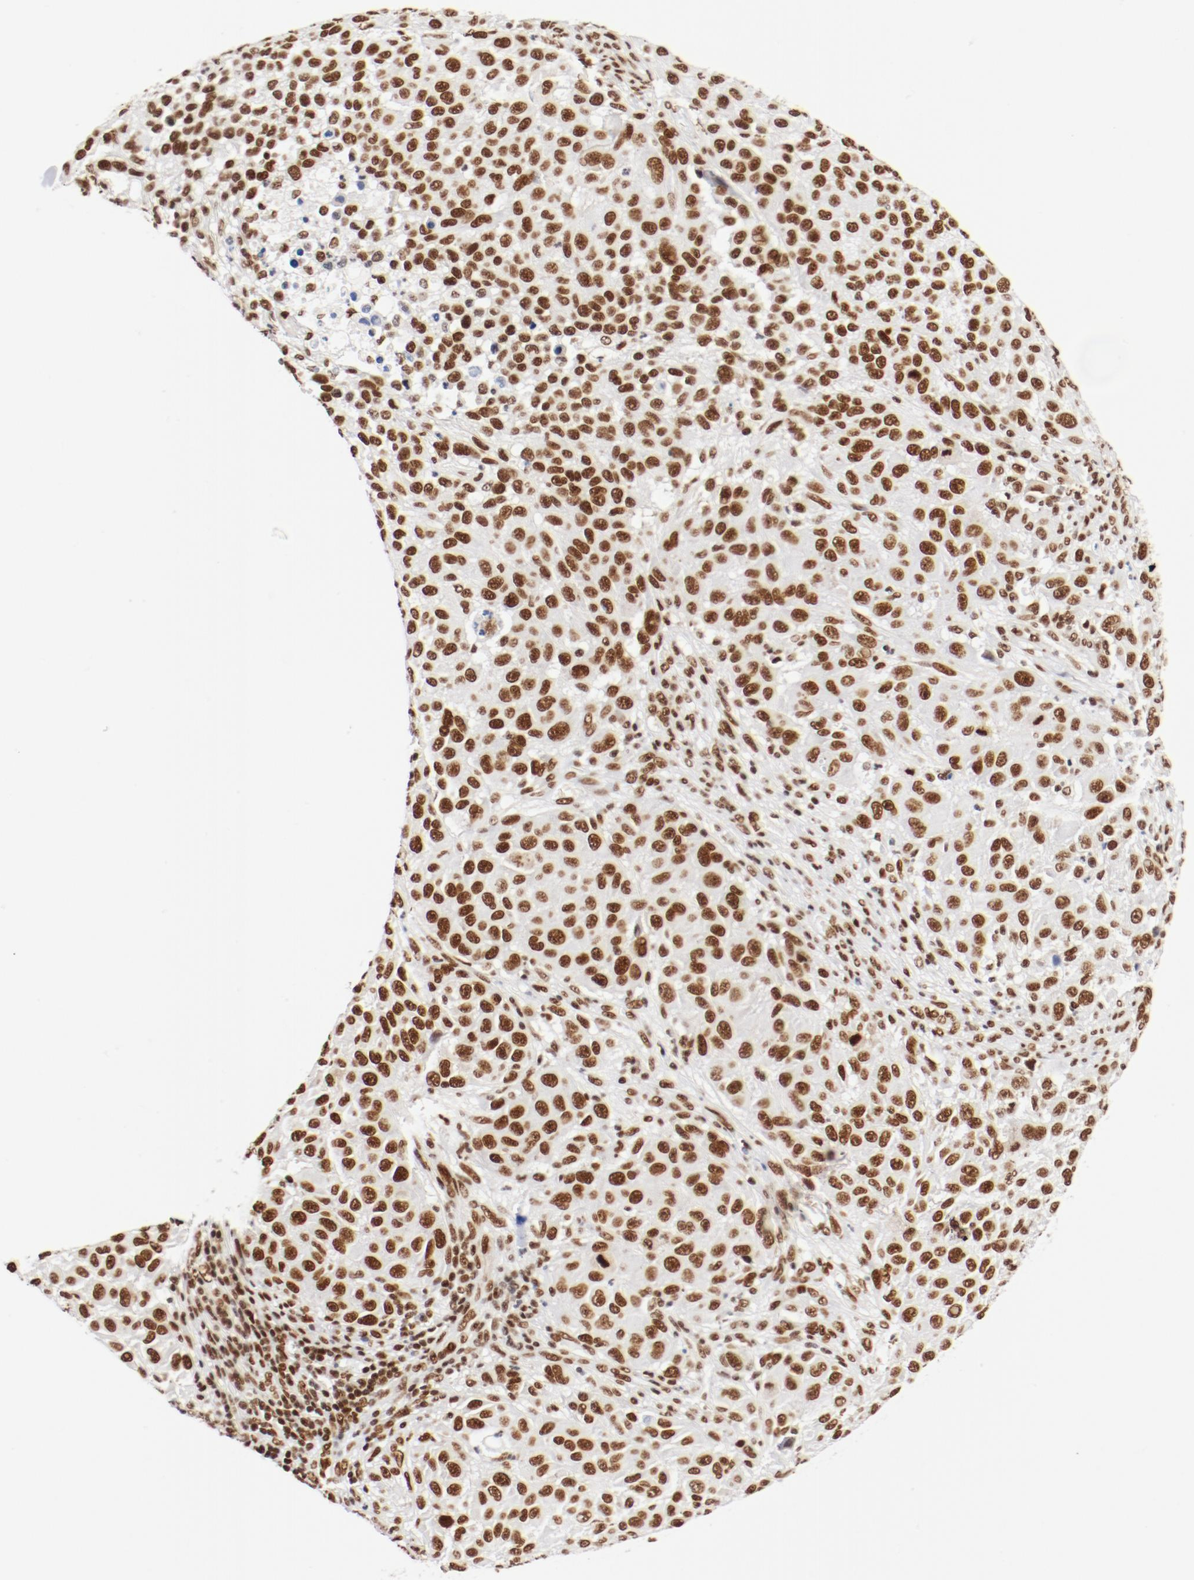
{"staining": {"intensity": "moderate", "quantity": ">75%", "location": "nuclear"}, "tissue": "melanoma", "cell_type": "Tumor cells", "image_type": "cancer", "snomed": [{"axis": "morphology", "description": "Malignant melanoma, Metastatic site"}, {"axis": "topography", "description": "Lymph node"}], "caption": "Protein staining of melanoma tissue exhibits moderate nuclear expression in about >75% of tumor cells. (Stains: DAB (3,3'-diaminobenzidine) in brown, nuclei in blue, Microscopy: brightfield microscopy at high magnification).", "gene": "CTBP1", "patient": {"sex": "male", "age": 61}}